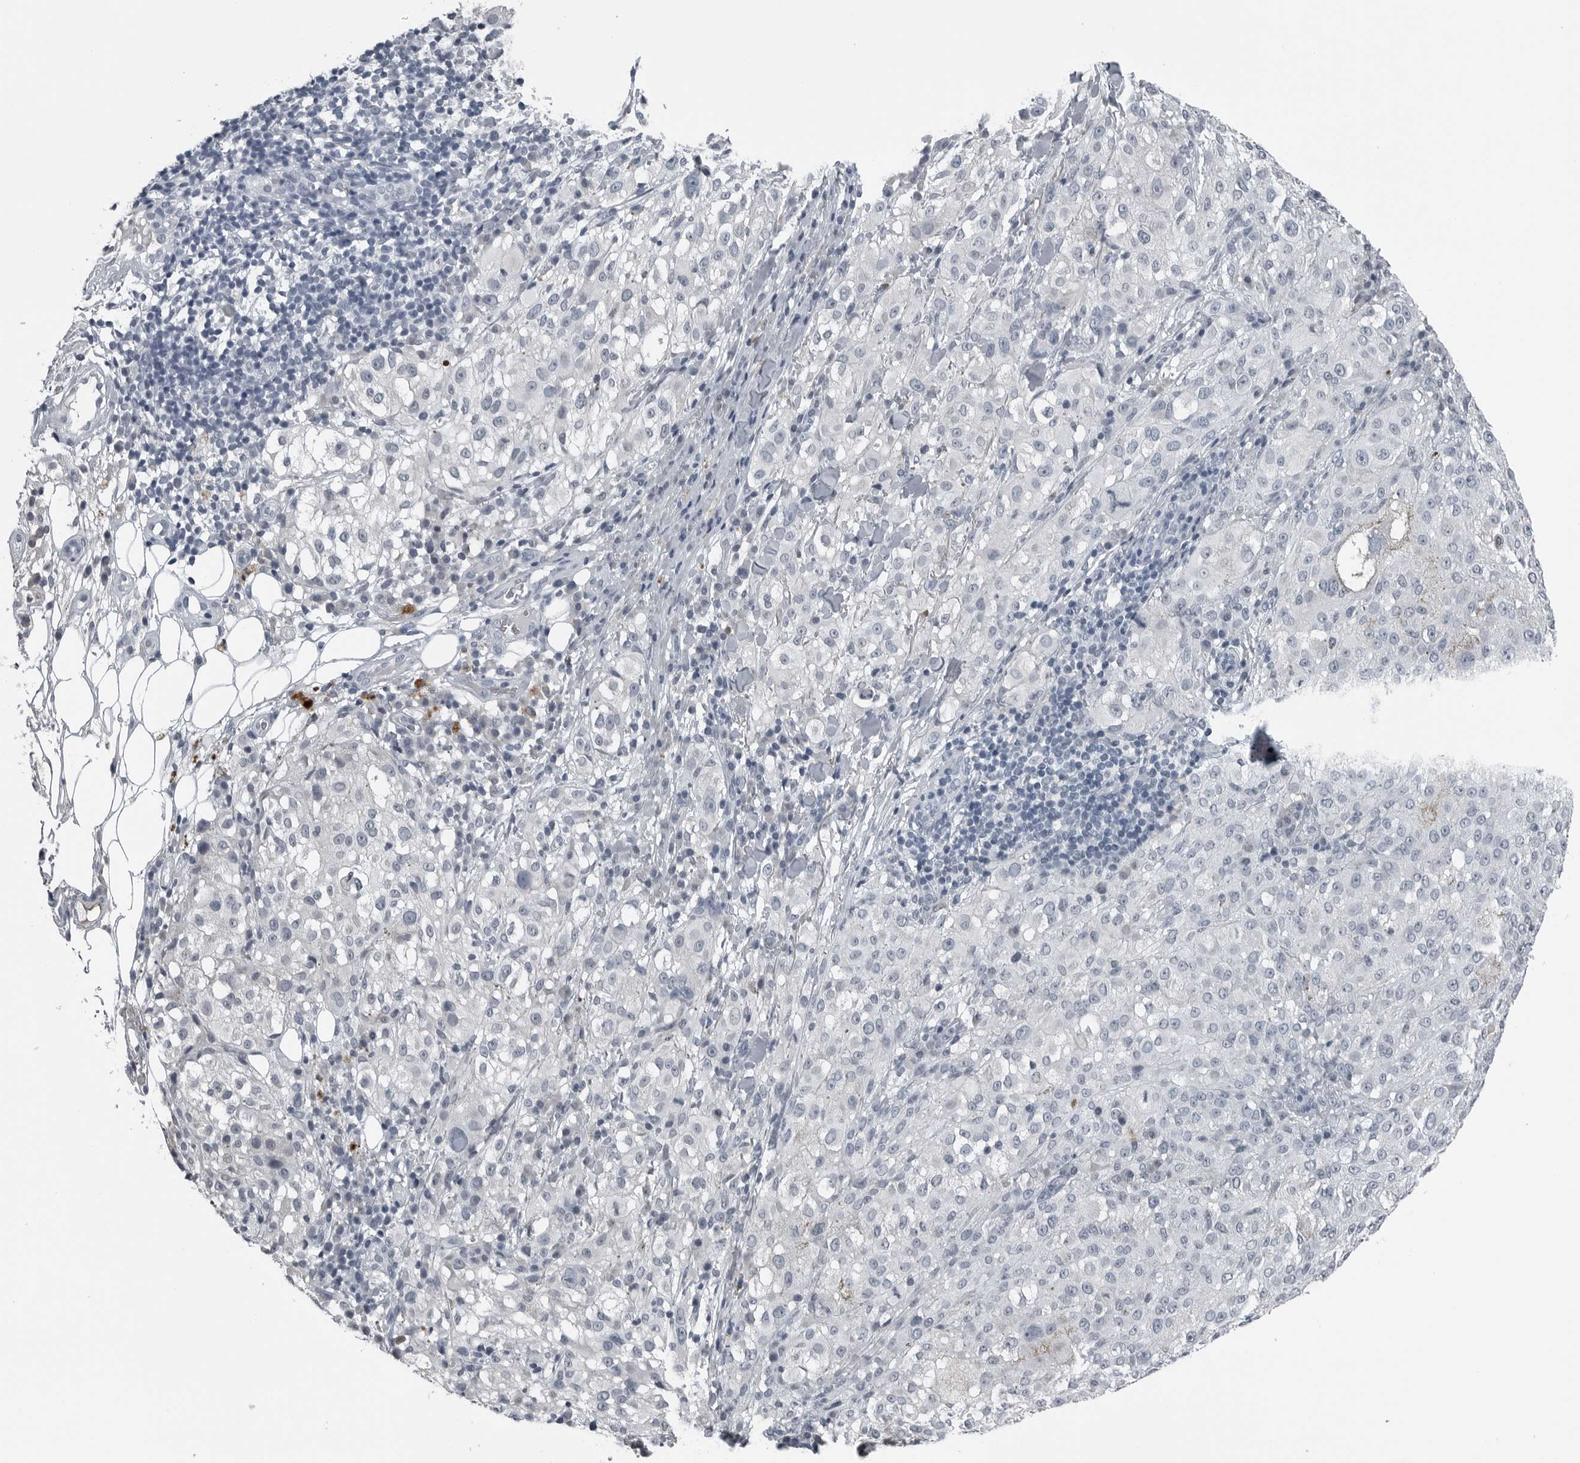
{"staining": {"intensity": "negative", "quantity": "none", "location": "none"}, "tissue": "melanoma", "cell_type": "Tumor cells", "image_type": "cancer", "snomed": [{"axis": "morphology", "description": "Necrosis, NOS"}, {"axis": "morphology", "description": "Malignant melanoma, NOS"}, {"axis": "topography", "description": "Skin"}], "caption": "A histopathology image of human melanoma is negative for staining in tumor cells.", "gene": "SPINK1", "patient": {"sex": "female", "age": 87}}